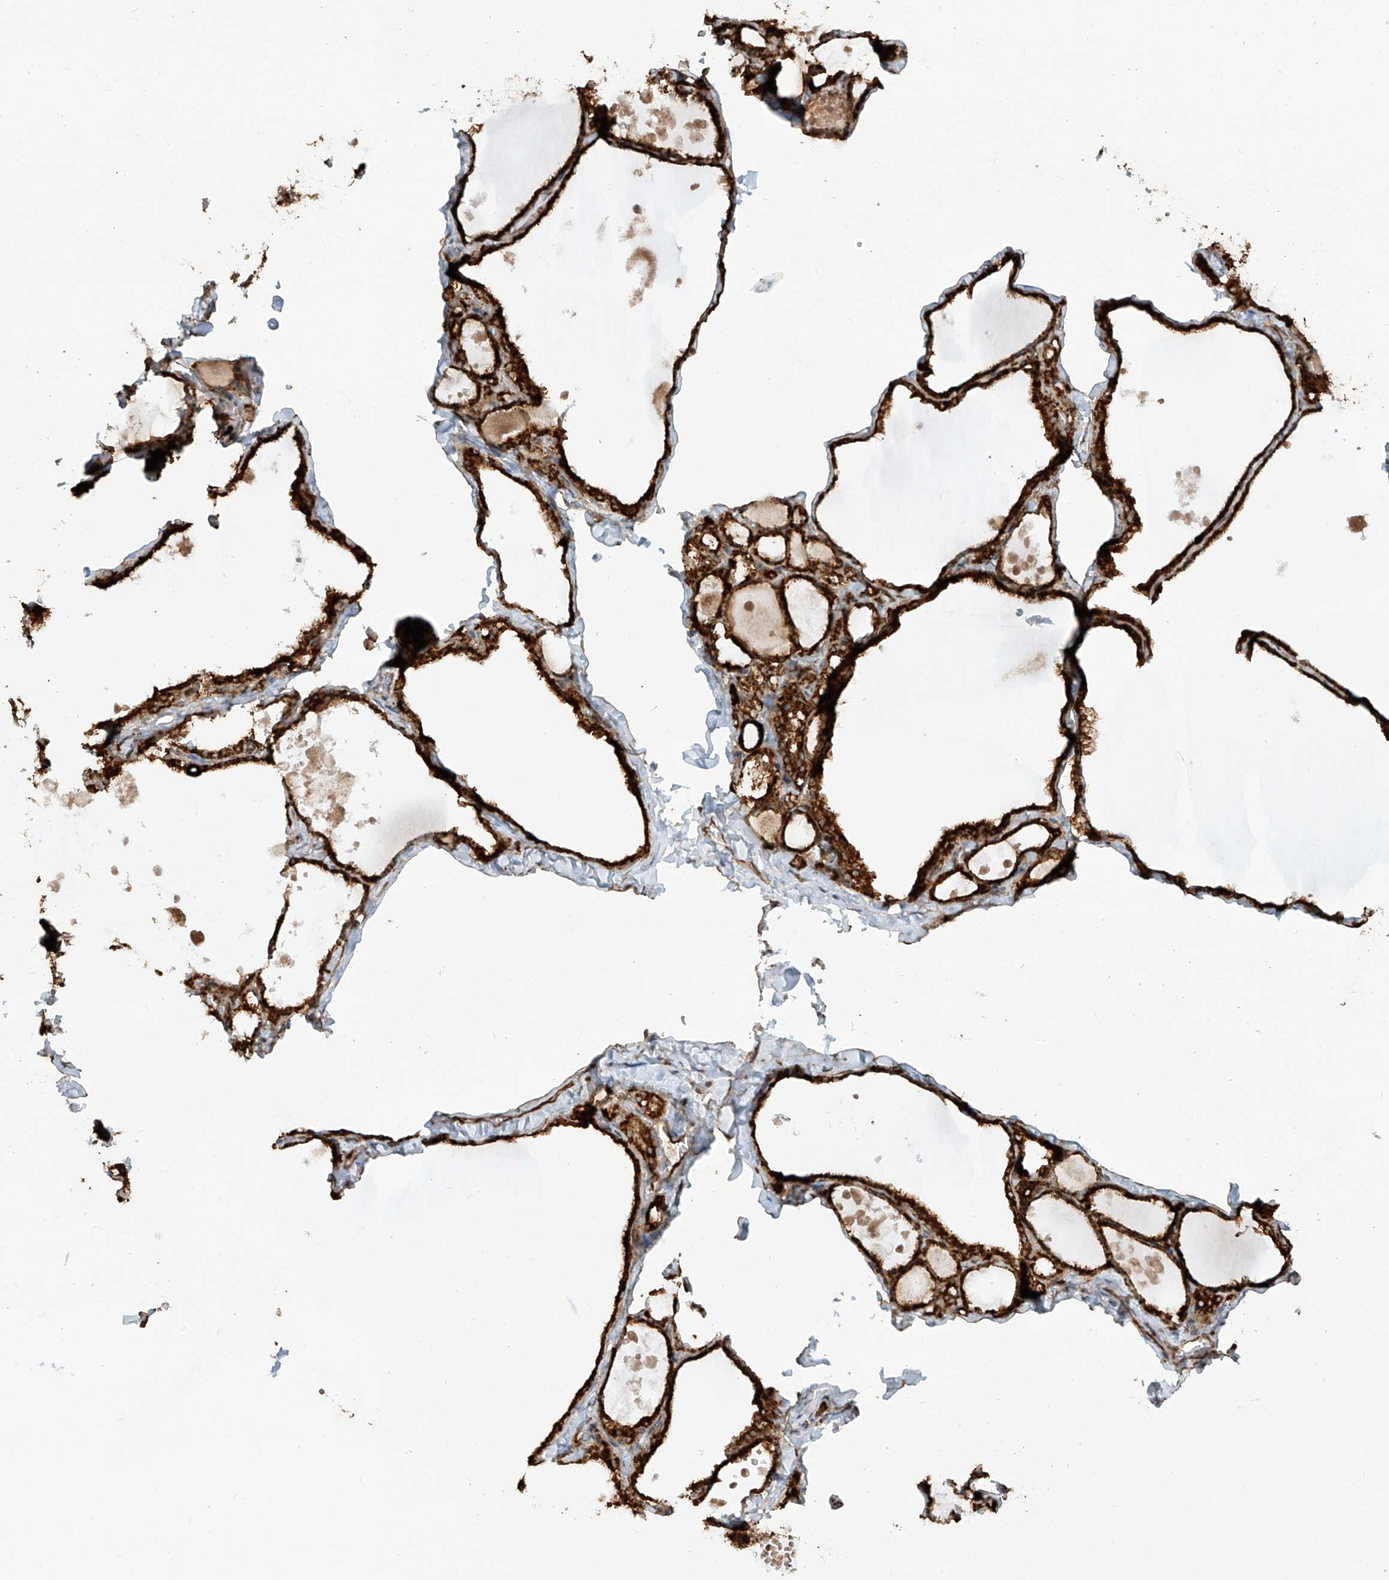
{"staining": {"intensity": "strong", "quantity": ">75%", "location": "cytoplasmic/membranous"}, "tissue": "thyroid gland", "cell_type": "Glandular cells", "image_type": "normal", "snomed": [{"axis": "morphology", "description": "Normal tissue, NOS"}, {"axis": "topography", "description": "Thyroid gland"}], "caption": "An immunohistochemistry (IHC) histopathology image of benign tissue is shown. Protein staining in brown labels strong cytoplasmic/membranous positivity in thyroid gland within glandular cells. (brown staining indicates protein expression, while blue staining denotes nuclei).", "gene": "EIF5B", "patient": {"sex": "male", "age": 56}}